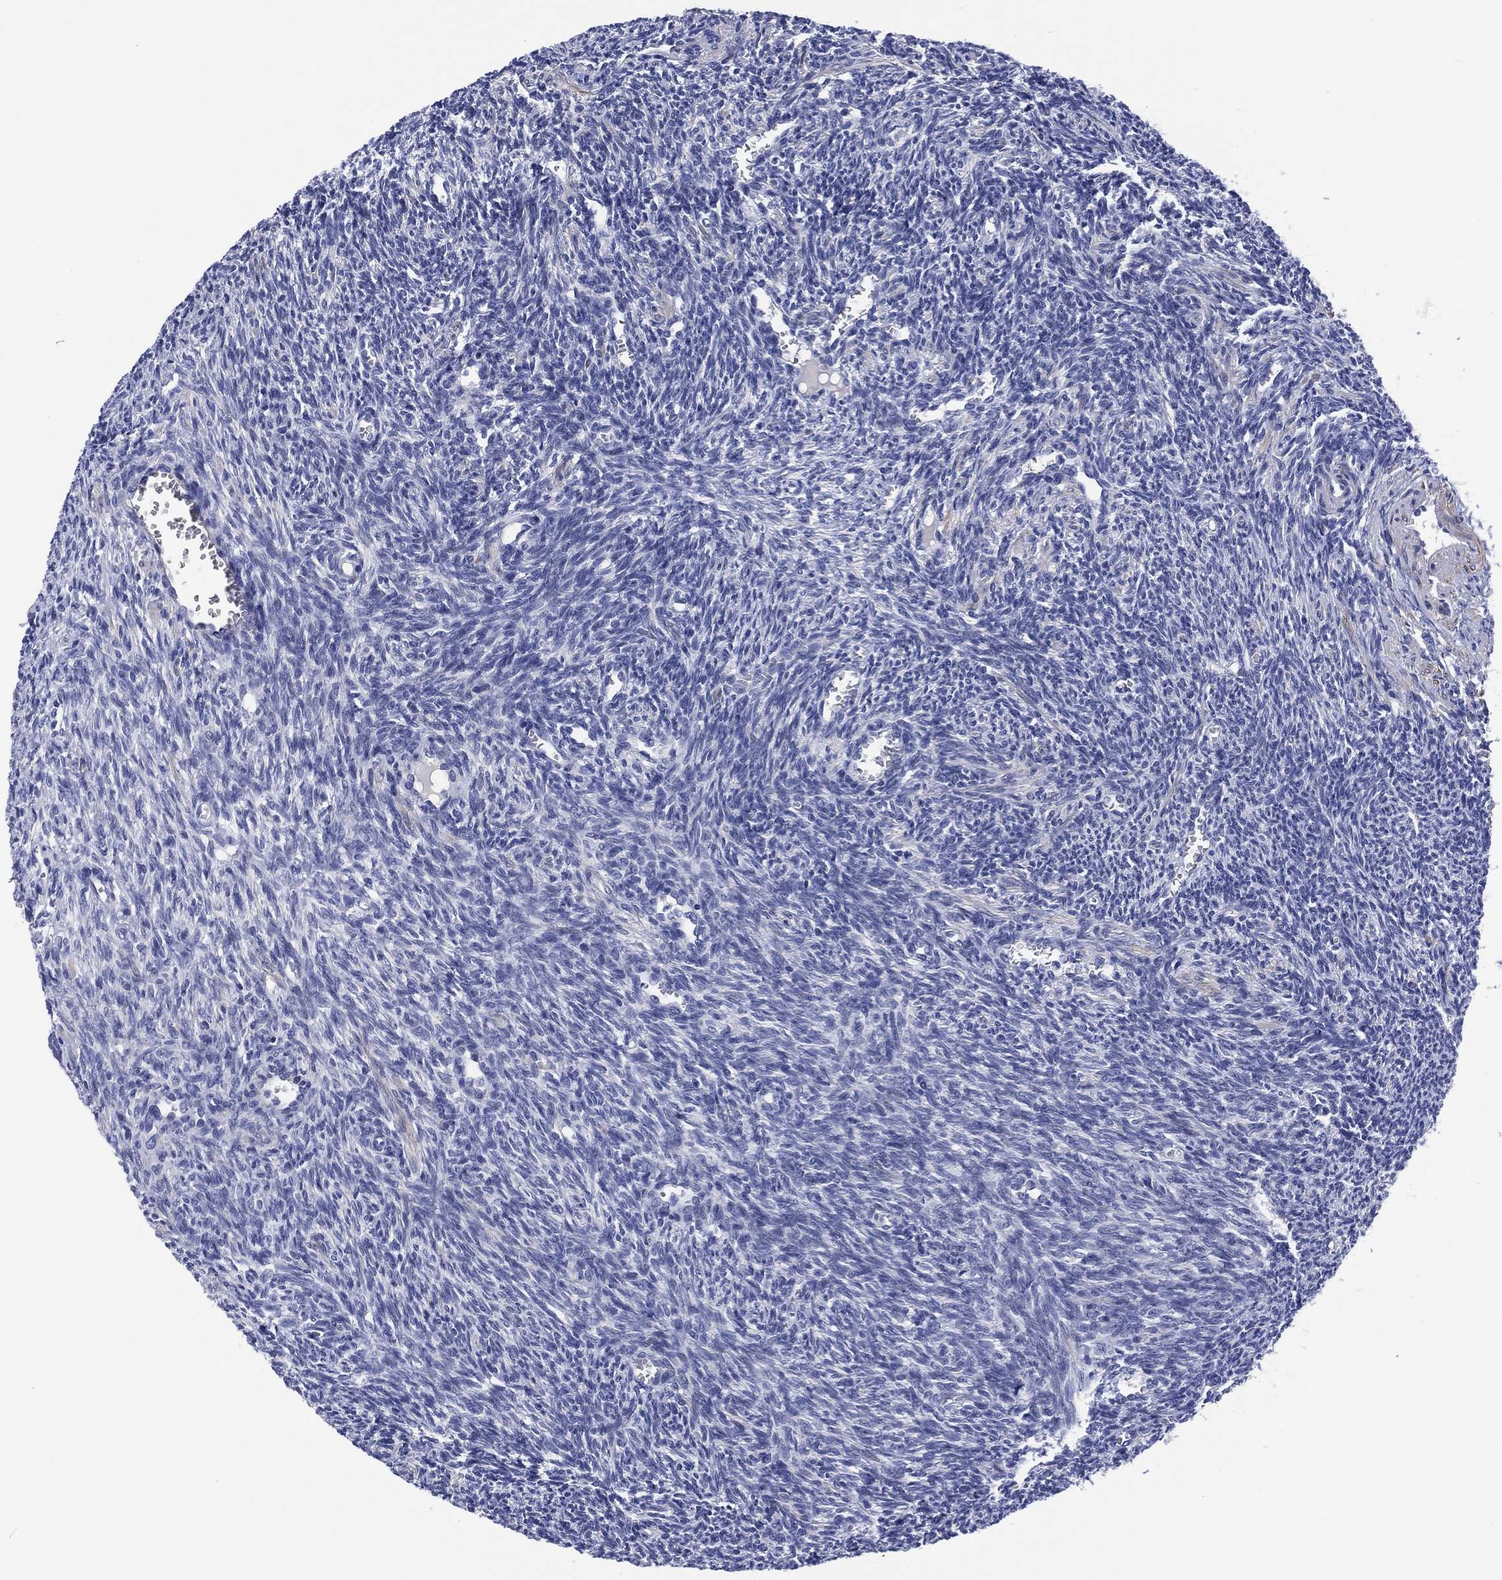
{"staining": {"intensity": "negative", "quantity": "none", "location": "none"}, "tissue": "ovary", "cell_type": "Ovarian stroma cells", "image_type": "normal", "snomed": [{"axis": "morphology", "description": "Normal tissue, NOS"}, {"axis": "topography", "description": "Ovary"}], "caption": "Protein analysis of benign ovary reveals no significant positivity in ovarian stroma cells.", "gene": "CLIP3", "patient": {"sex": "female", "age": 27}}